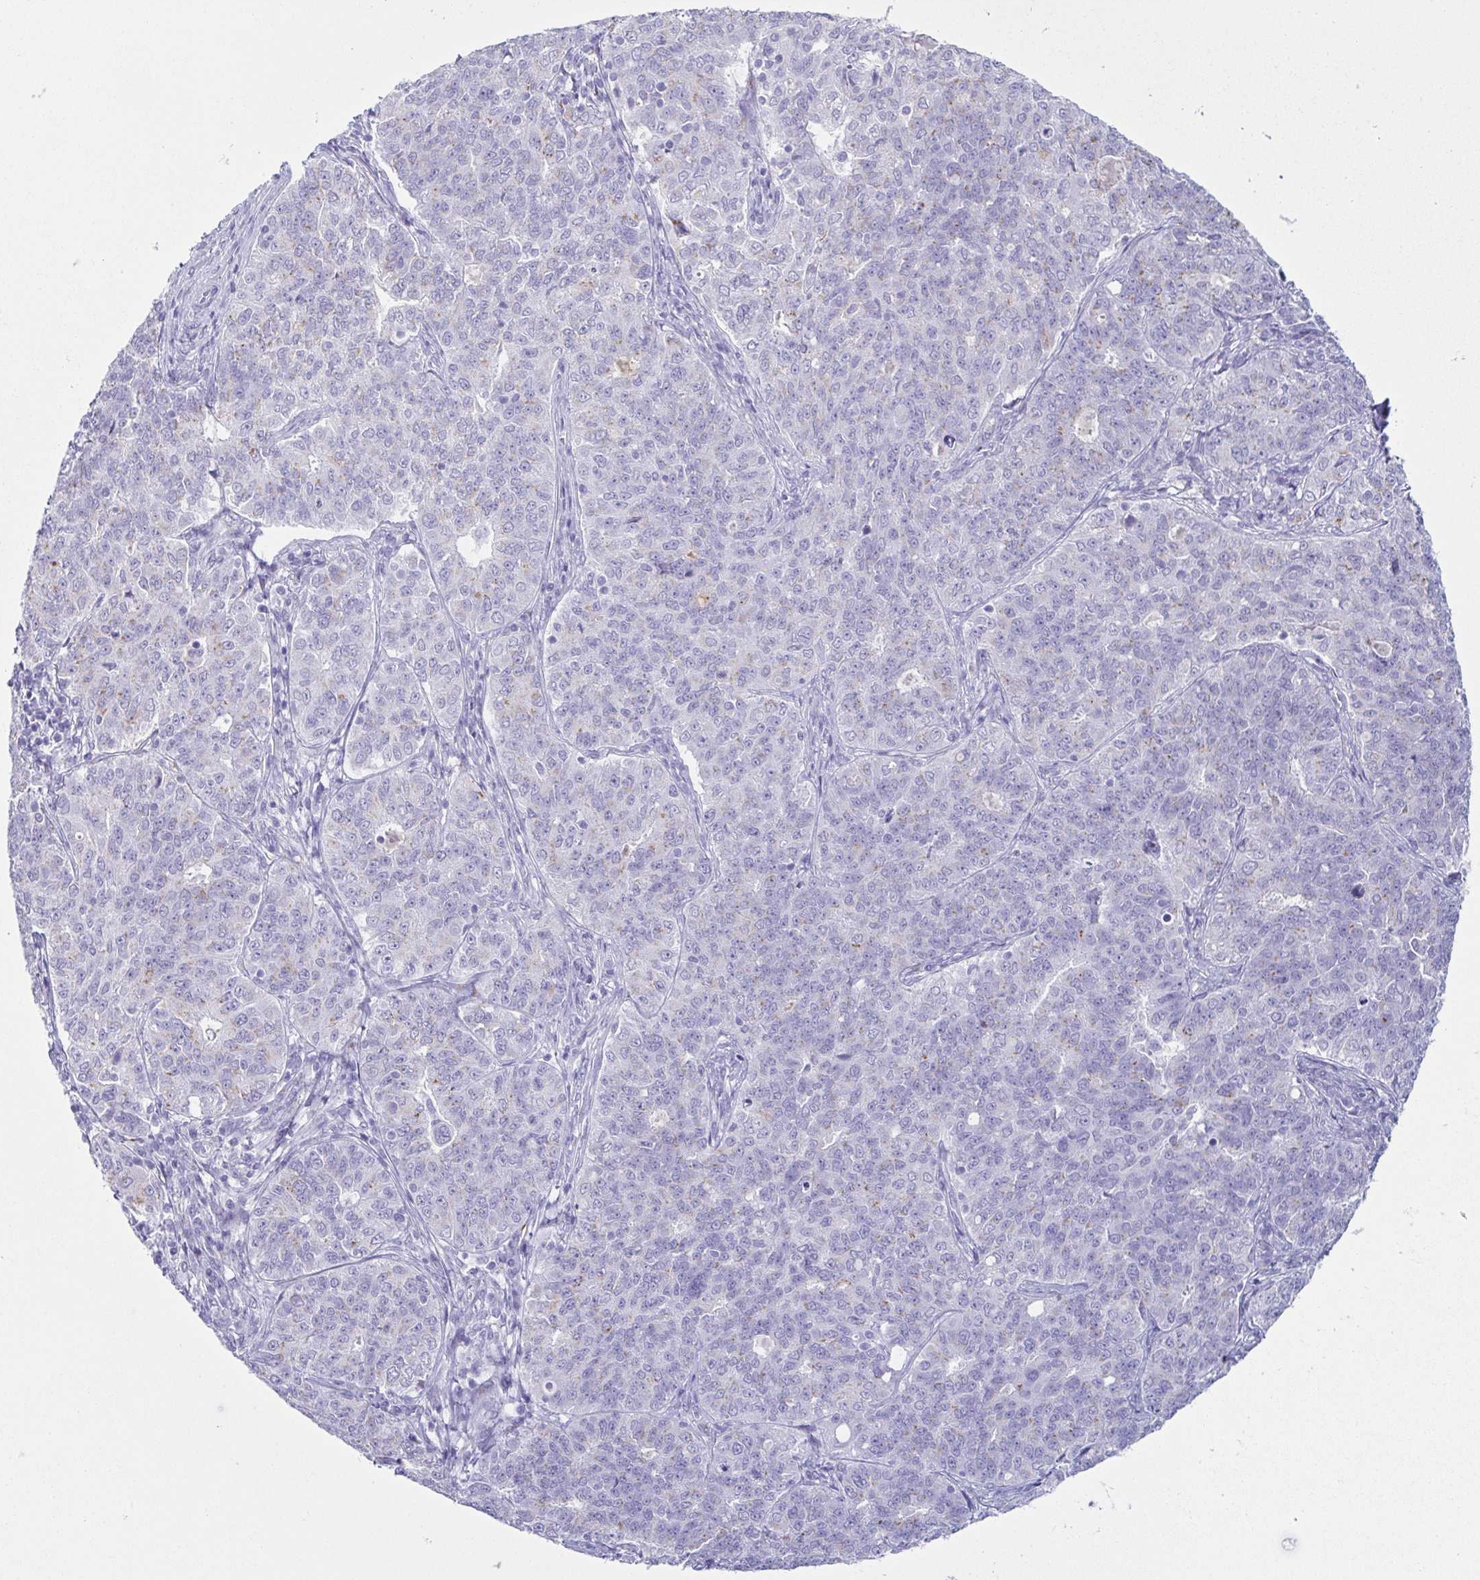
{"staining": {"intensity": "negative", "quantity": "none", "location": "none"}, "tissue": "endometrial cancer", "cell_type": "Tumor cells", "image_type": "cancer", "snomed": [{"axis": "morphology", "description": "Adenocarcinoma, NOS"}, {"axis": "topography", "description": "Endometrium"}], "caption": "Immunohistochemistry (IHC) of adenocarcinoma (endometrial) exhibits no positivity in tumor cells.", "gene": "LDLRAD1", "patient": {"sex": "female", "age": 43}}